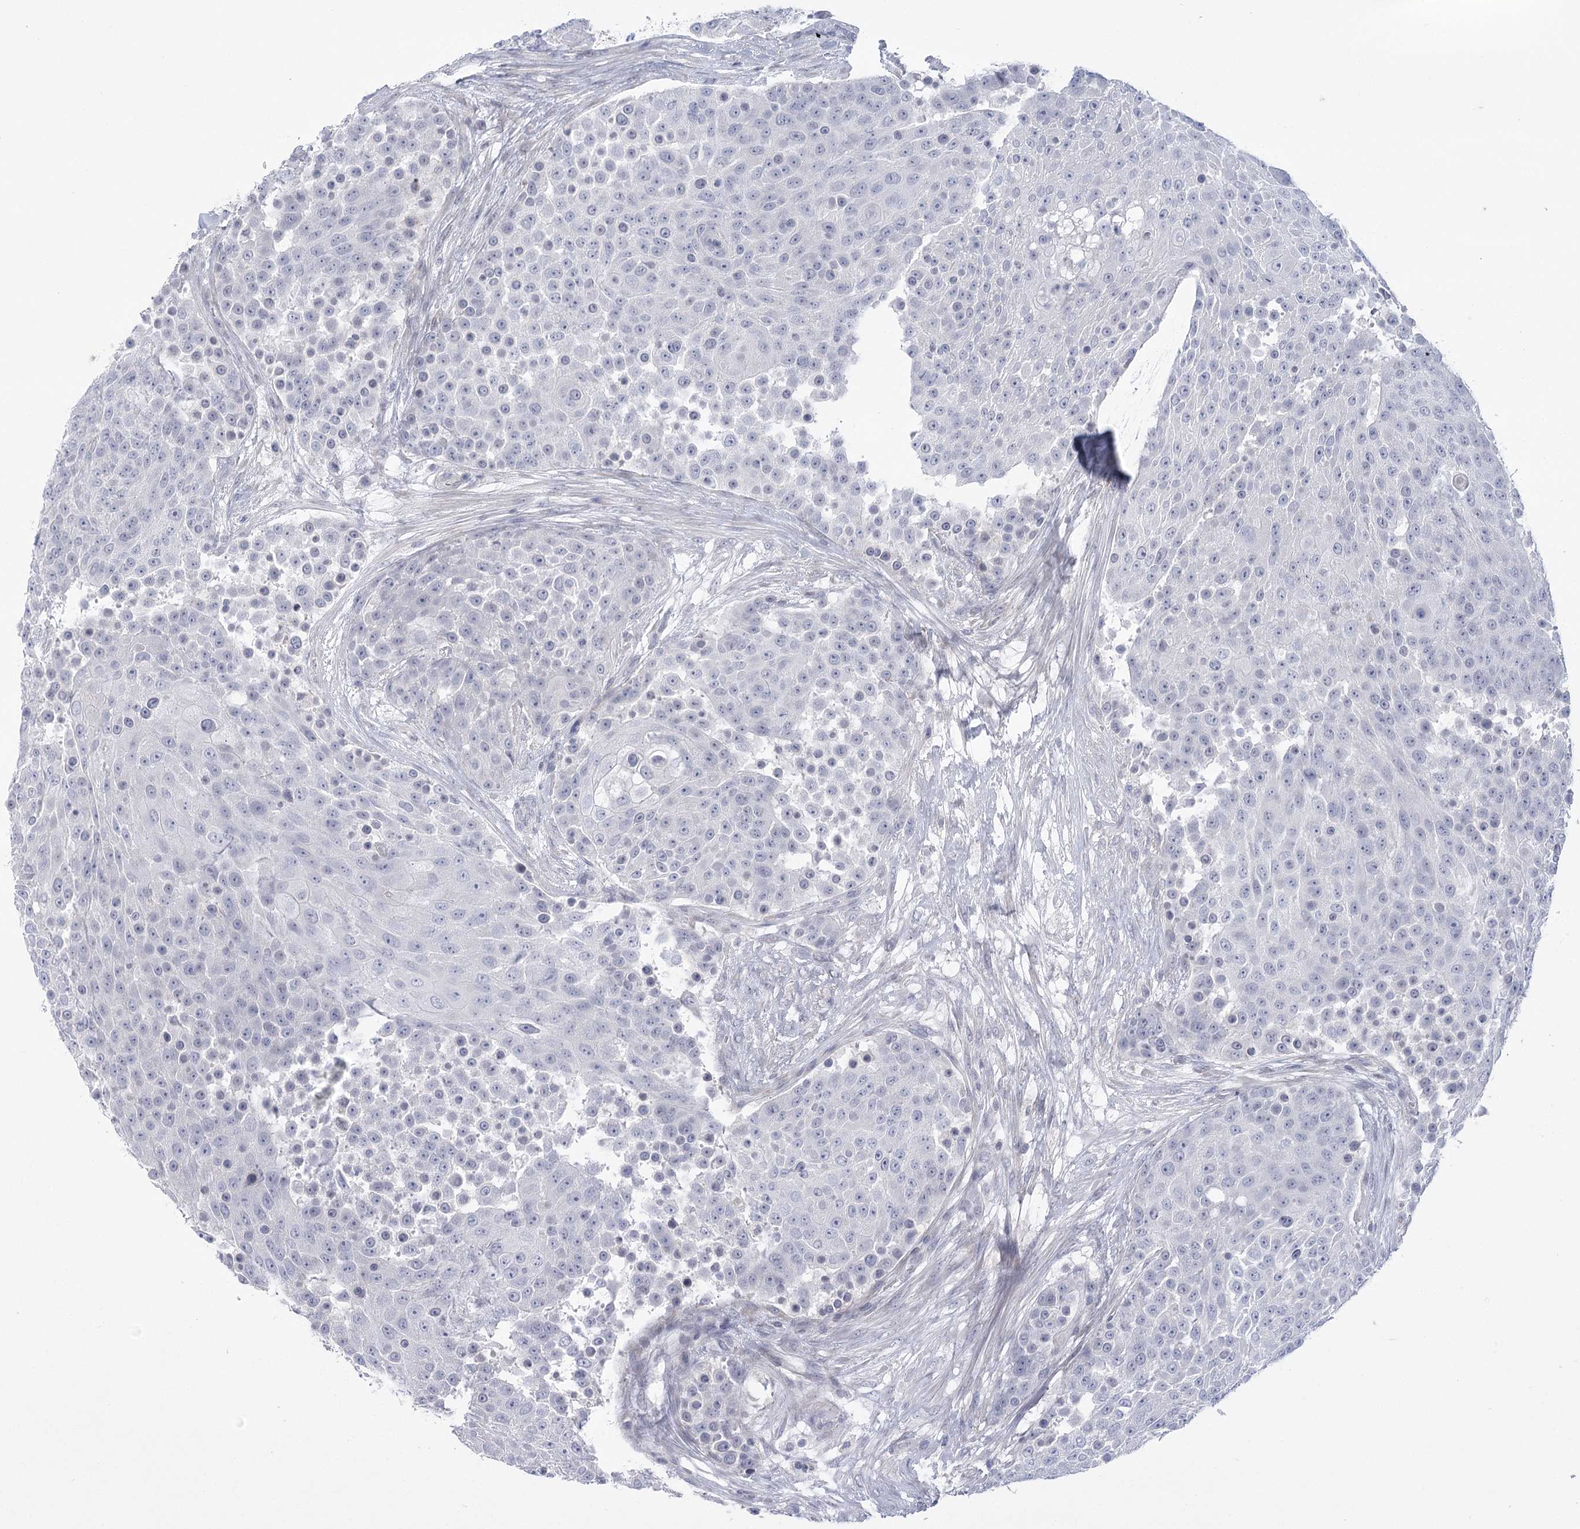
{"staining": {"intensity": "negative", "quantity": "none", "location": "none"}, "tissue": "urothelial cancer", "cell_type": "Tumor cells", "image_type": "cancer", "snomed": [{"axis": "morphology", "description": "Urothelial carcinoma, High grade"}, {"axis": "topography", "description": "Urinary bladder"}], "caption": "There is no significant staining in tumor cells of urothelial carcinoma (high-grade).", "gene": "FAM76B", "patient": {"sex": "female", "age": 63}}